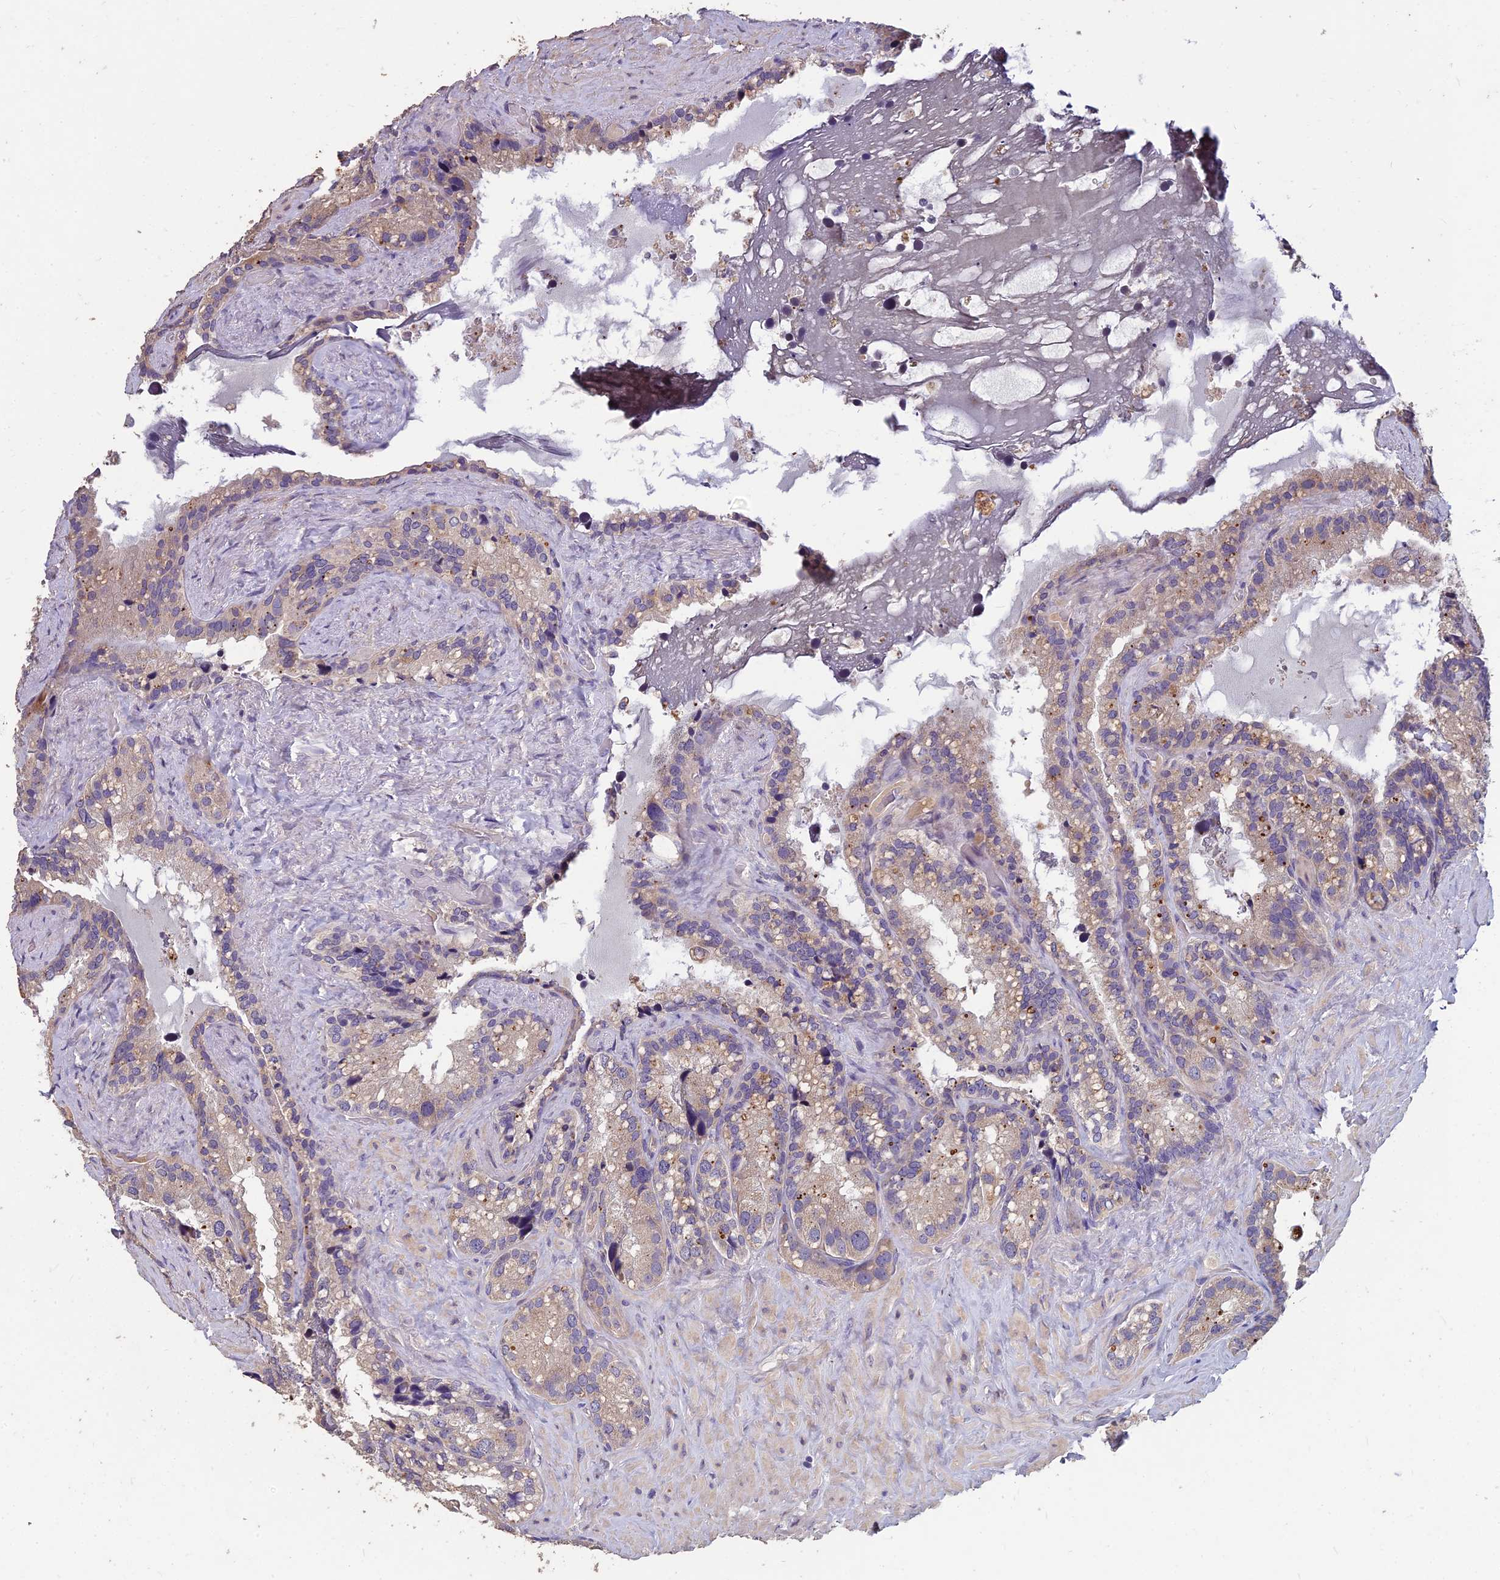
{"staining": {"intensity": "weak", "quantity": "25%-75%", "location": "cytoplasmic/membranous"}, "tissue": "seminal vesicle", "cell_type": "Glandular cells", "image_type": "normal", "snomed": [{"axis": "morphology", "description": "Normal tissue, NOS"}, {"axis": "topography", "description": "Prostate"}, {"axis": "topography", "description": "Seminal veicle"}], "caption": "The image displays a brown stain indicating the presence of a protein in the cytoplasmic/membranous of glandular cells in seminal vesicle. Immunohistochemistry stains the protein in brown and the nuclei are stained blue.", "gene": "CEACAM16", "patient": {"sex": "male", "age": 68}}